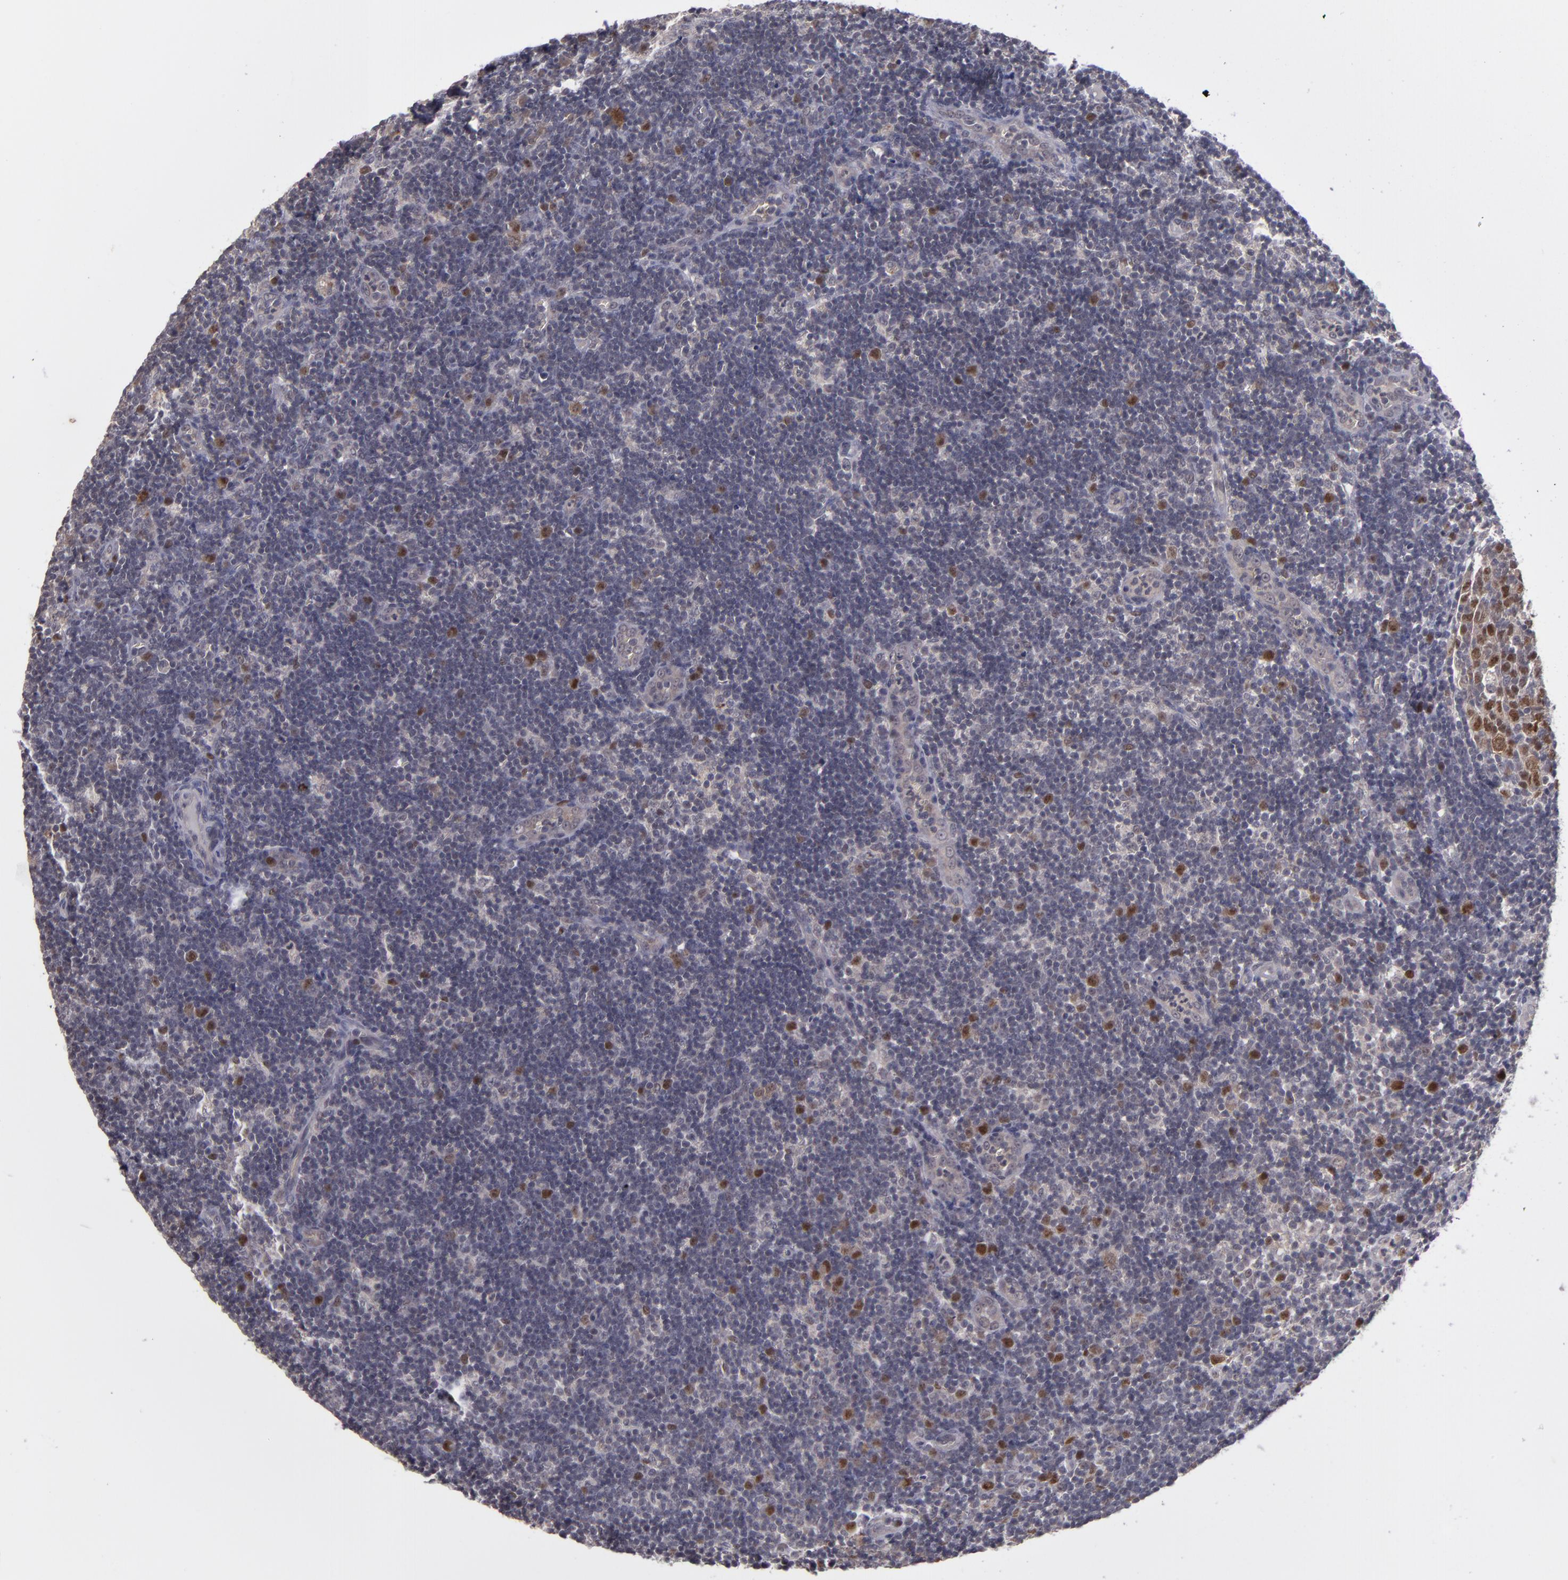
{"staining": {"intensity": "strong", "quantity": ">75%", "location": "nuclear"}, "tissue": "lymph node", "cell_type": "Germinal center cells", "image_type": "normal", "snomed": [{"axis": "morphology", "description": "Normal tissue, NOS"}, {"axis": "morphology", "description": "Inflammation, NOS"}, {"axis": "topography", "description": "Lymph node"}, {"axis": "topography", "description": "Salivary gland"}], "caption": "An immunohistochemistry (IHC) image of unremarkable tissue is shown. Protein staining in brown shows strong nuclear positivity in lymph node within germinal center cells.", "gene": "CDC7", "patient": {"sex": "male", "age": 3}}